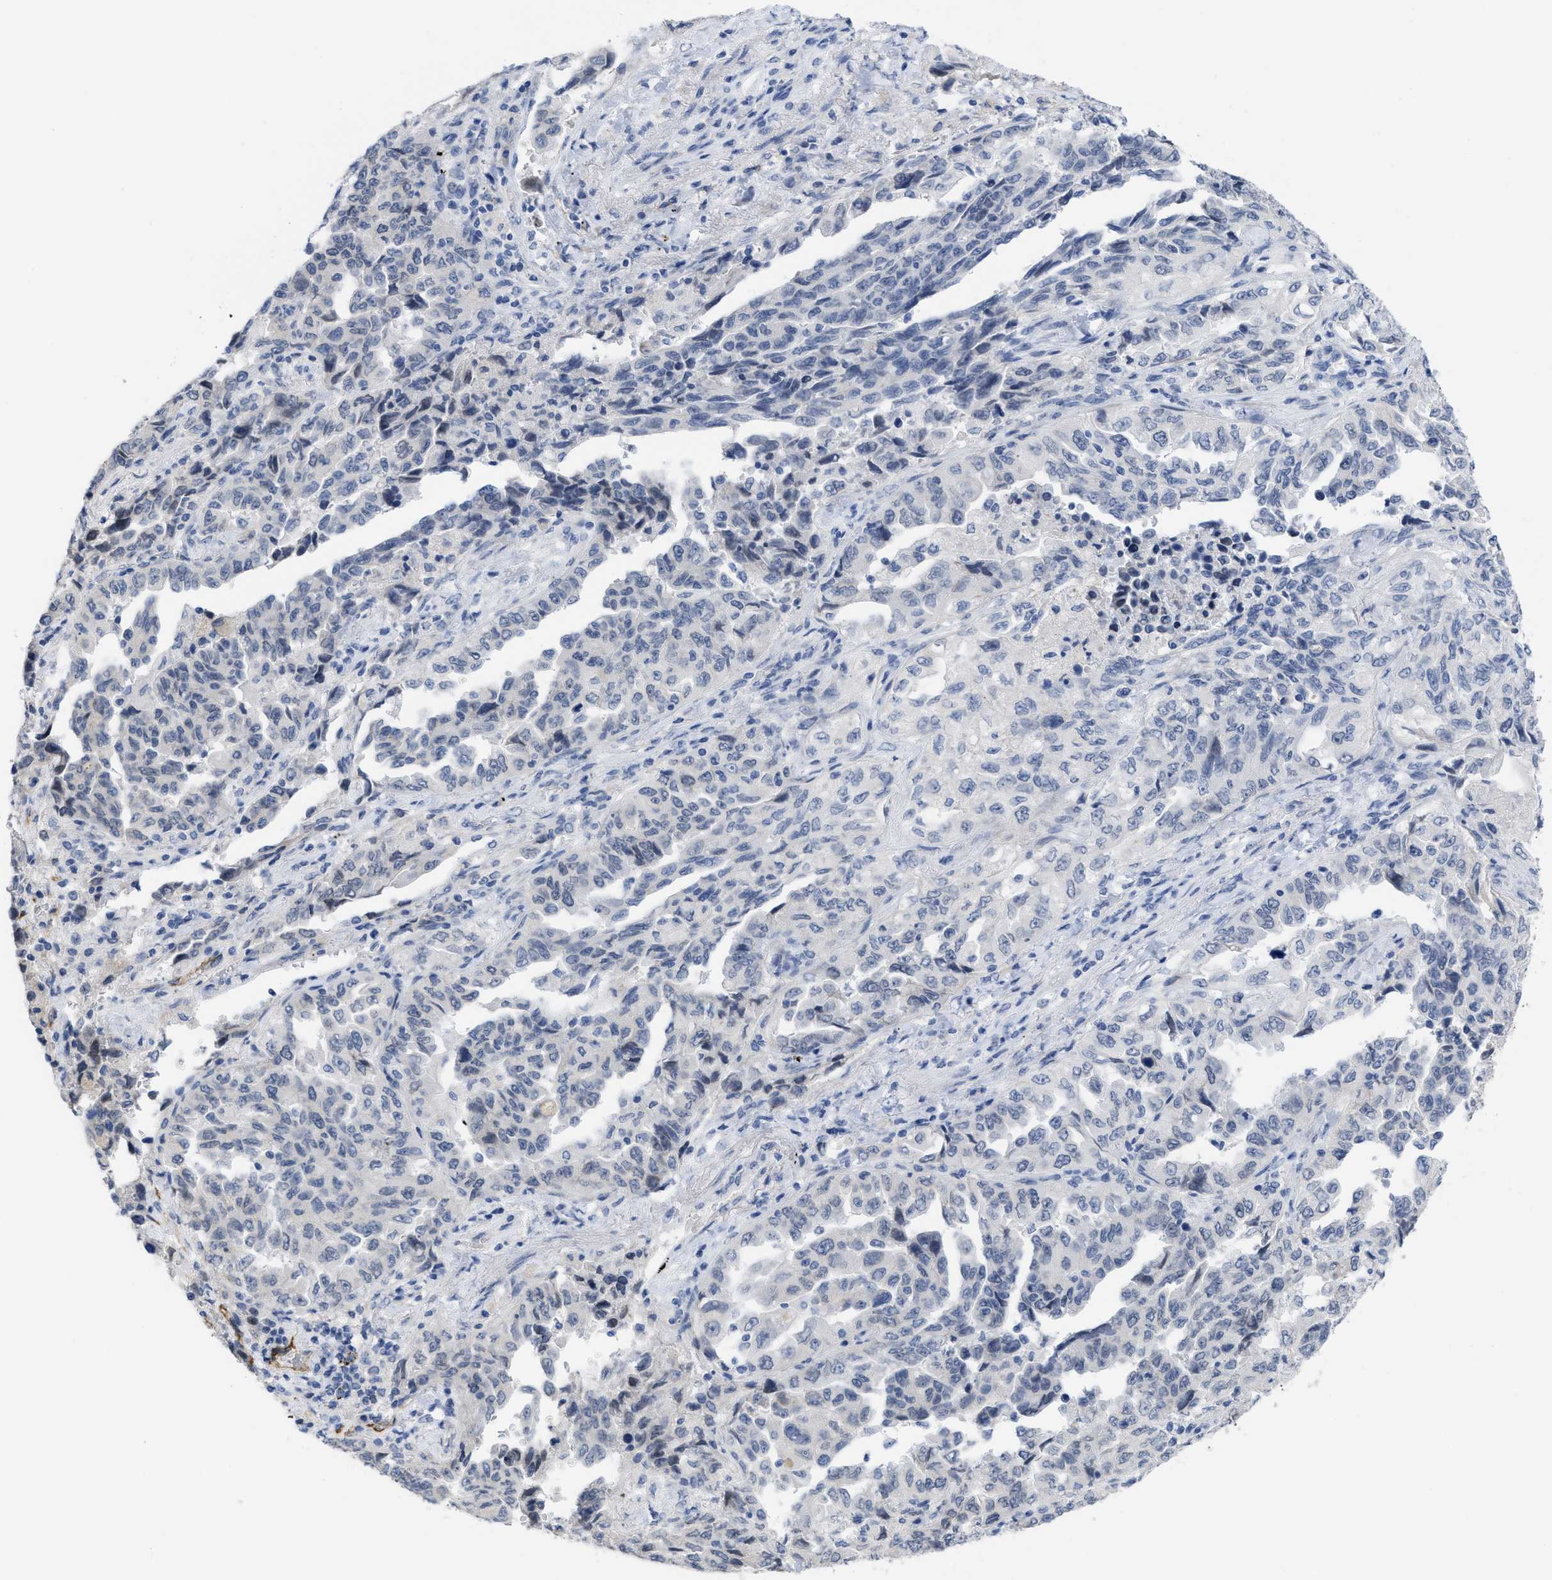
{"staining": {"intensity": "negative", "quantity": "none", "location": "none"}, "tissue": "lung cancer", "cell_type": "Tumor cells", "image_type": "cancer", "snomed": [{"axis": "morphology", "description": "Adenocarcinoma, NOS"}, {"axis": "topography", "description": "Lung"}], "caption": "This is a micrograph of immunohistochemistry (IHC) staining of lung cancer, which shows no staining in tumor cells.", "gene": "ACKR1", "patient": {"sex": "female", "age": 51}}